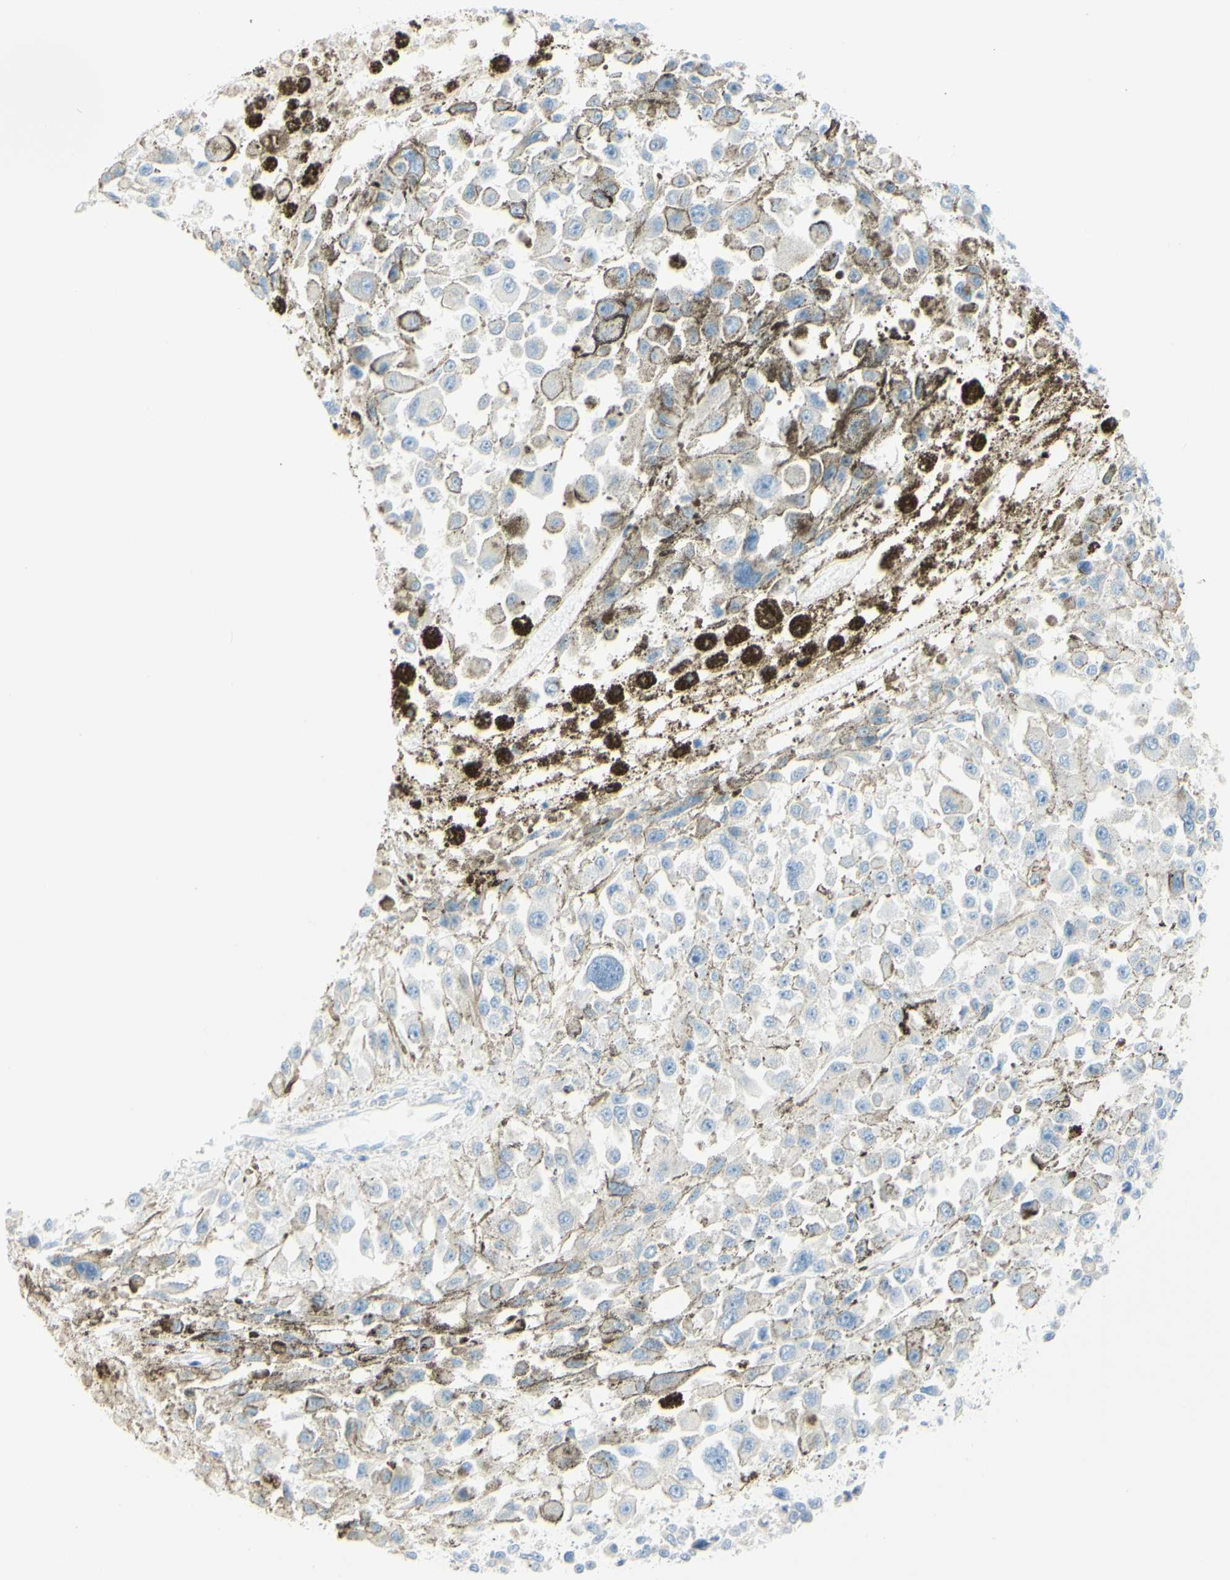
{"staining": {"intensity": "negative", "quantity": "none", "location": "none"}, "tissue": "melanoma", "cell_type": "Tumor cells", "image_type": "cancer", "snomed": [{"axis": "morphology", "description": "Malignant melanoma, Metastatic site"}, {"axis": "topography", "description": "Lymph node"}], "caption": "A high-resolution photomicrograph shows IHC staining of melanoma, which shows no significant staining in tumor cells.", "gene": "ALCAM", "patient": {"sex": "male", "age": 59}}